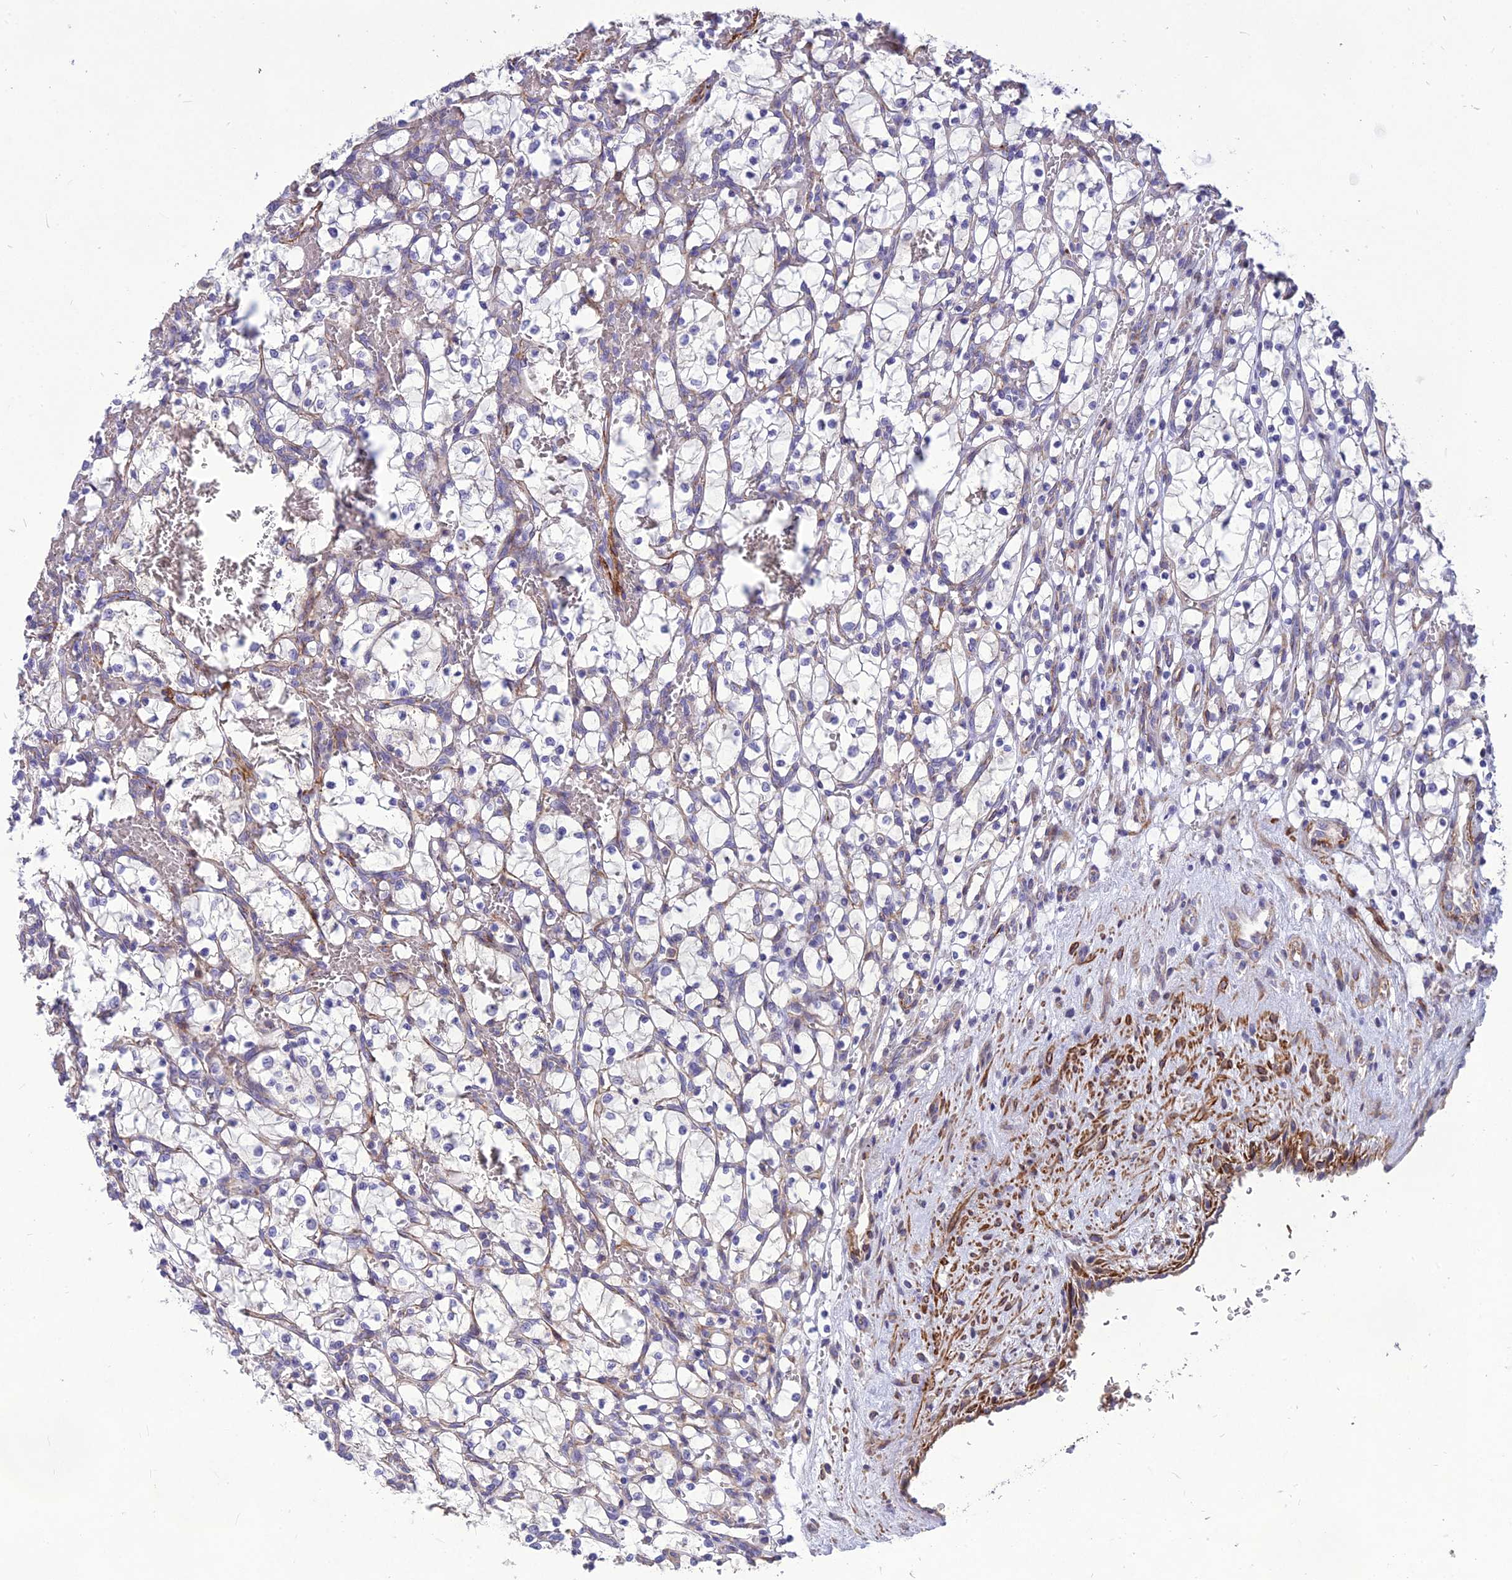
{"staining": {"intensity": "negative", "quantity": "none", "location": "none"}, "tissue": "renal cancer", "cell_type": "Tumor cells", "image_type": "cancer", "snomed": [{"axis": "morphology", "description": "Adenocarcinoma, NOS"}, {"axis": "topography", "description": "Kidney"}], "caption": "High power microscopy micrograph of an immunohistochemistry (IHC) histopathology image of renal cancer (adenocarcinoma), revealing no significant staining in tumor cells. Brightfield microscopy of IHC stained with DAB (3,3'-diaminobenzidine) (brown) and hematoxylin (blue), captured at high magnification.", "gene": "CLUH", "patient": {"sex": "female", "age": 69}}